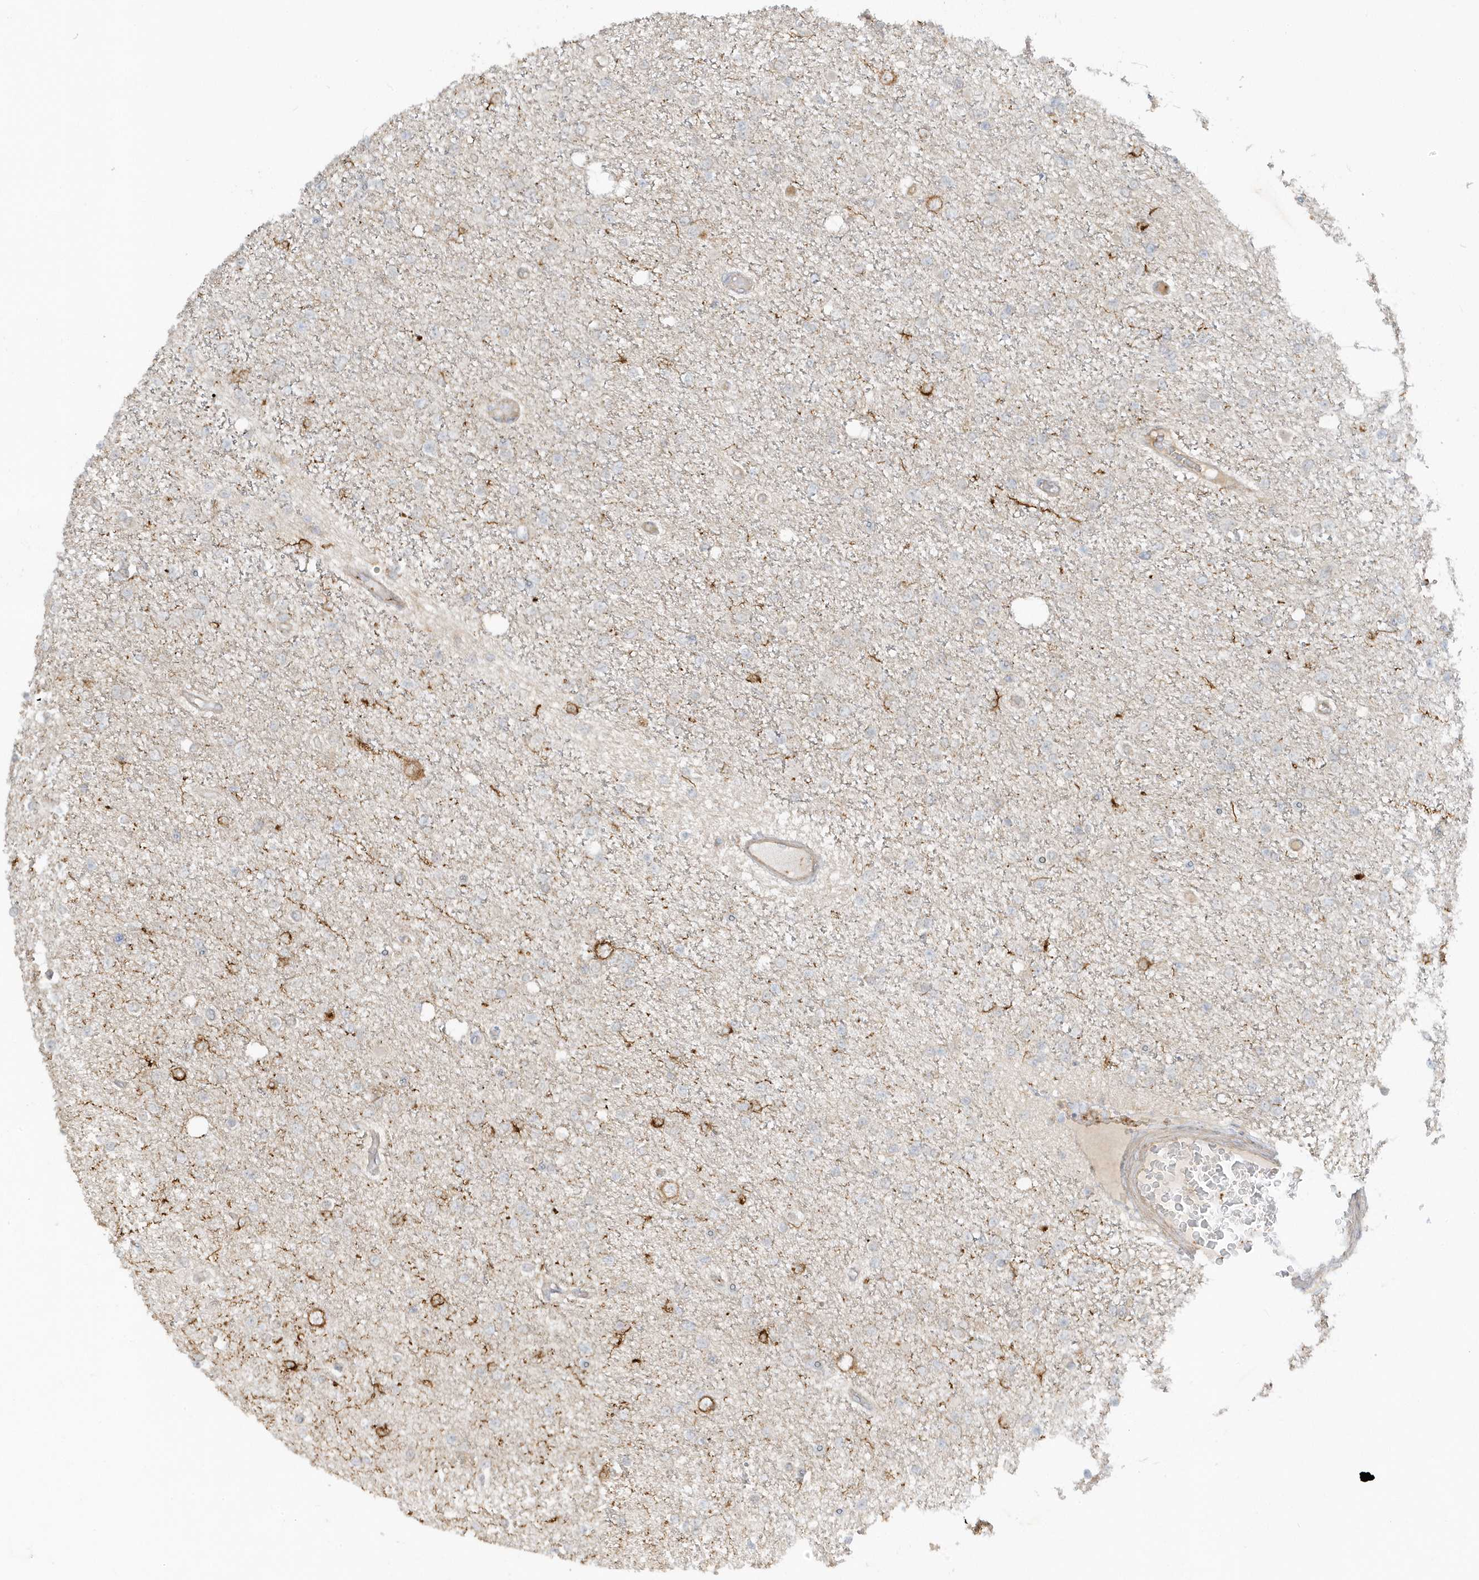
{"staining": {"intensity": "negative", "quantity": "none", "location": "none"}, "tissue": "glioma", "cell_type": "Tumor cells", "image_type": "cancer", "snomed": [{"axis": "morphology", "description": "Glioma, malignant, Low grade"}, {"axis": "topography", "description": "Brain"}], "caption": "There is no significant expression in tumor cells of glioma. (Stains: DAB (3,3'-diaminobenzidine) immunohistochemistry with hematoxylin counter stain, Microscopy: brightfield microscopy at high magnification).", "gene": "ZBTB8A", "patient": {"sex": "female", "age": 22}}